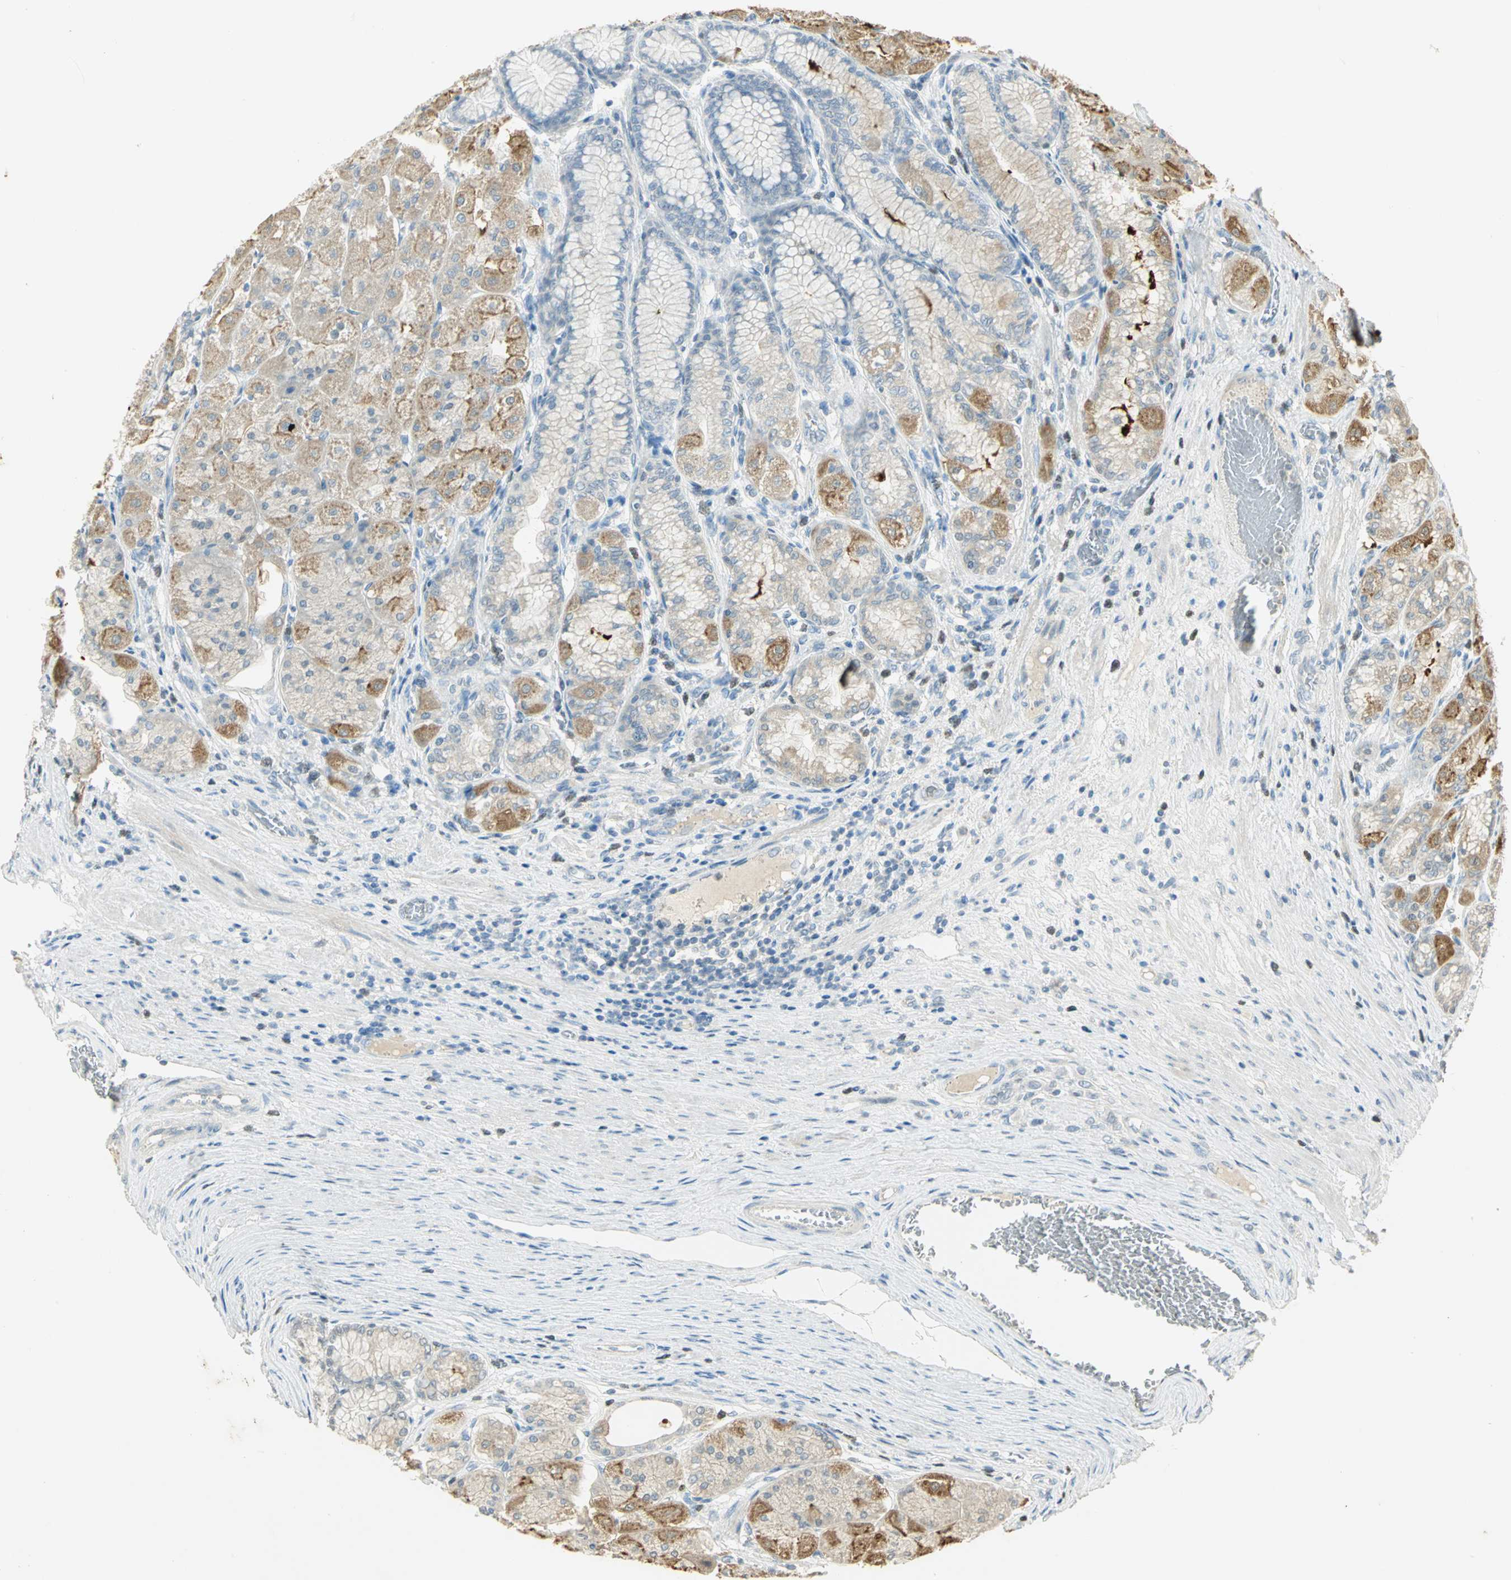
{"staining": {"intensity": "moderate", "quantity": "<25%", "location": "cytoplasmic/membranous"}, "tissue": "stomach", "cell_type": "Glandular cells", "image_type": "normal", "snomed": [{"axis": "morphology", "description": "Normal tissue, NOS"}, {"axis": "morphology", "description": "Adenocarcinoma, NOS"}, {"axis": "topography", "description": "Stomach"}, {"axis": "topography", "description": "Stomach, lower"}], "caption": "Immunohistochemical staining of normal human stomach exhibits moderate cytoplasmic/membranous protein positivity in approximately <25% of glandular cells.", "gene": "BIRC2", "patient": {"sex": "female", "age": 65}}